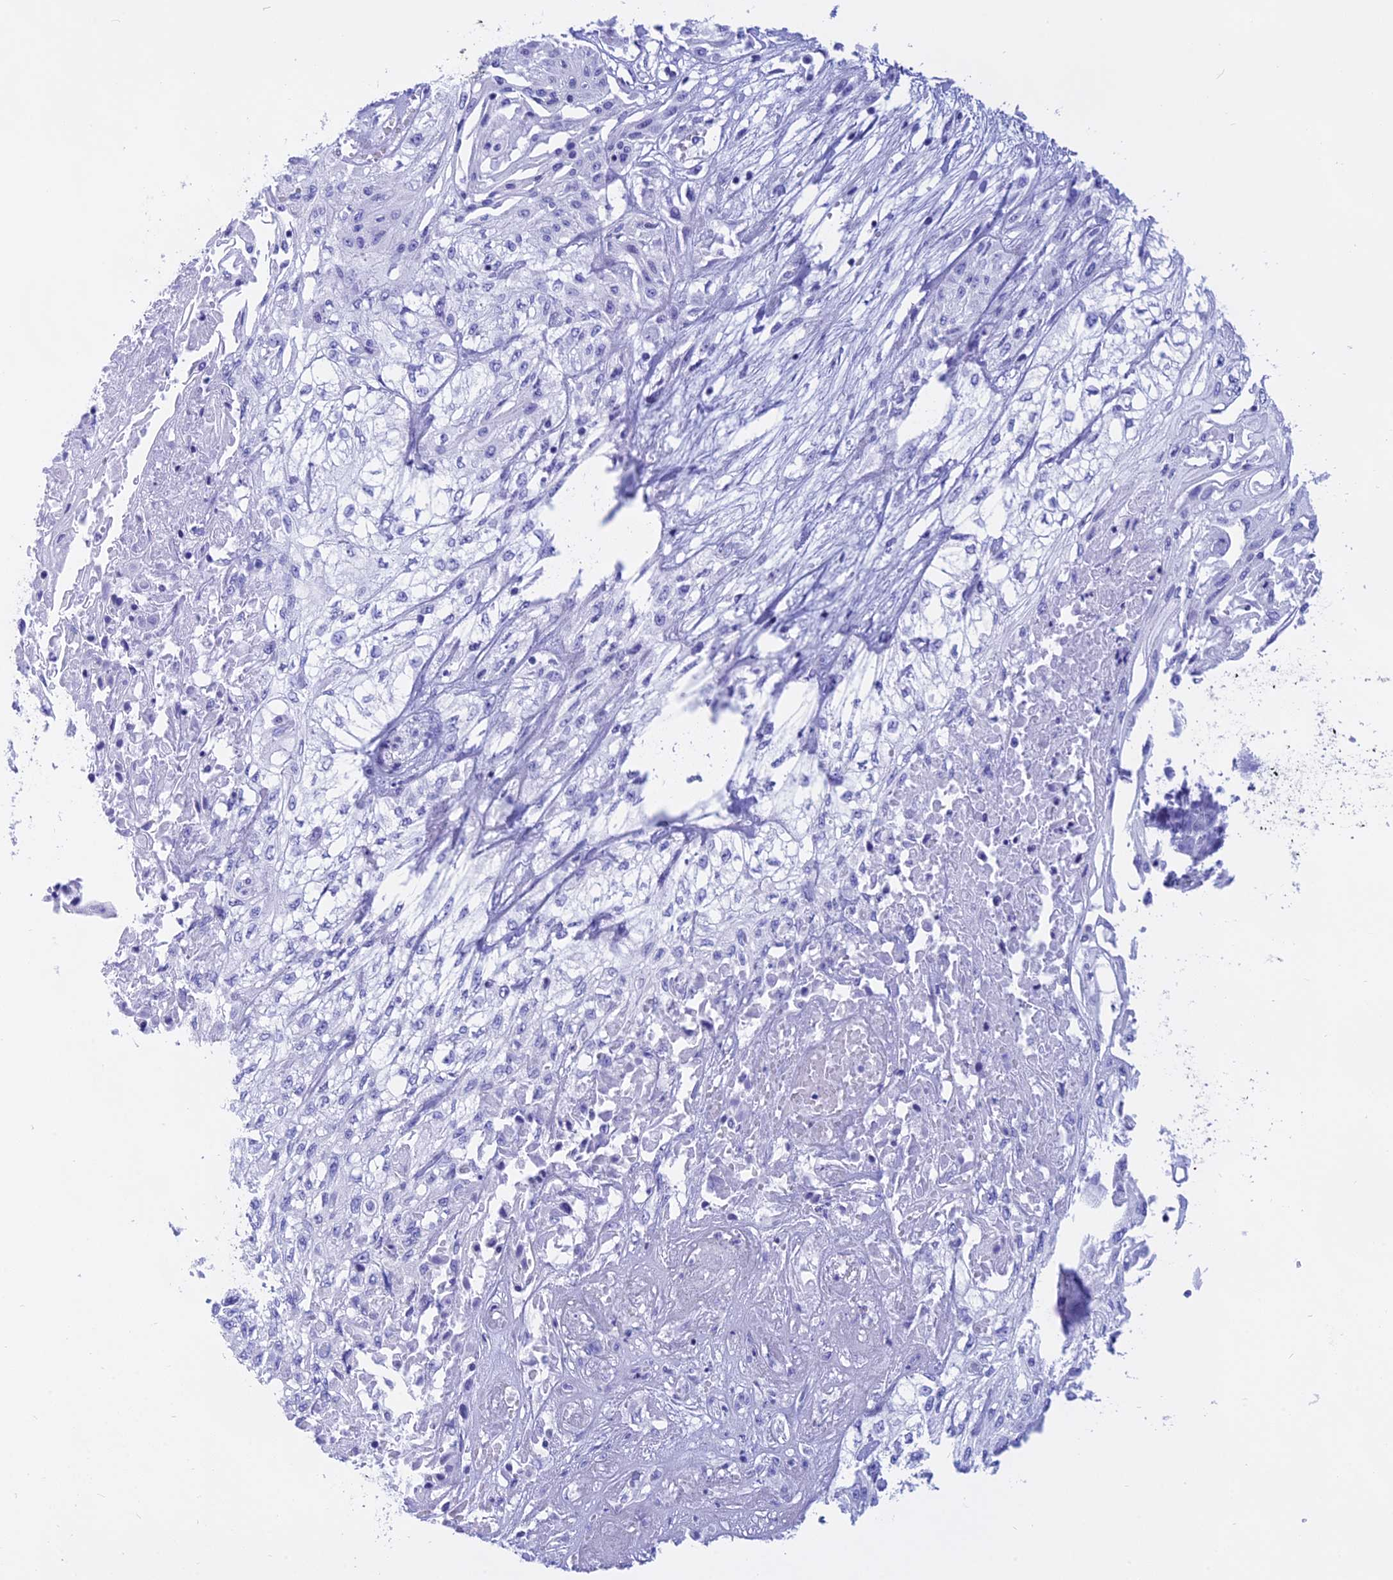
{"staining": {"intensity": "negative", "quantity": "none", "location": "none"}, "tissue": "skin cancer", "cell_type": "Tumor cells", "image_type": "cancer", "snomed": [{"axis": "morphology", "description": "Squamous cell carcinoma, NOS"}, {"axis": "morphology", "description": "Squamous cell carcinoma, metastatic, NOS"}, {"axis": "topography", "description": "Skin"}, {"axis": "topography", "description": "Lymph node"}], "caption": "Tumor cells are negative for brown protein staining in skin cancer (squamous cell carcinoma). (DAB (3,3'-diaminobenzidine) immunohistochemistry with hematoxylin counter stain).", "gene": "ISCA1", "patient": {"sex": "male", "age": 75}}